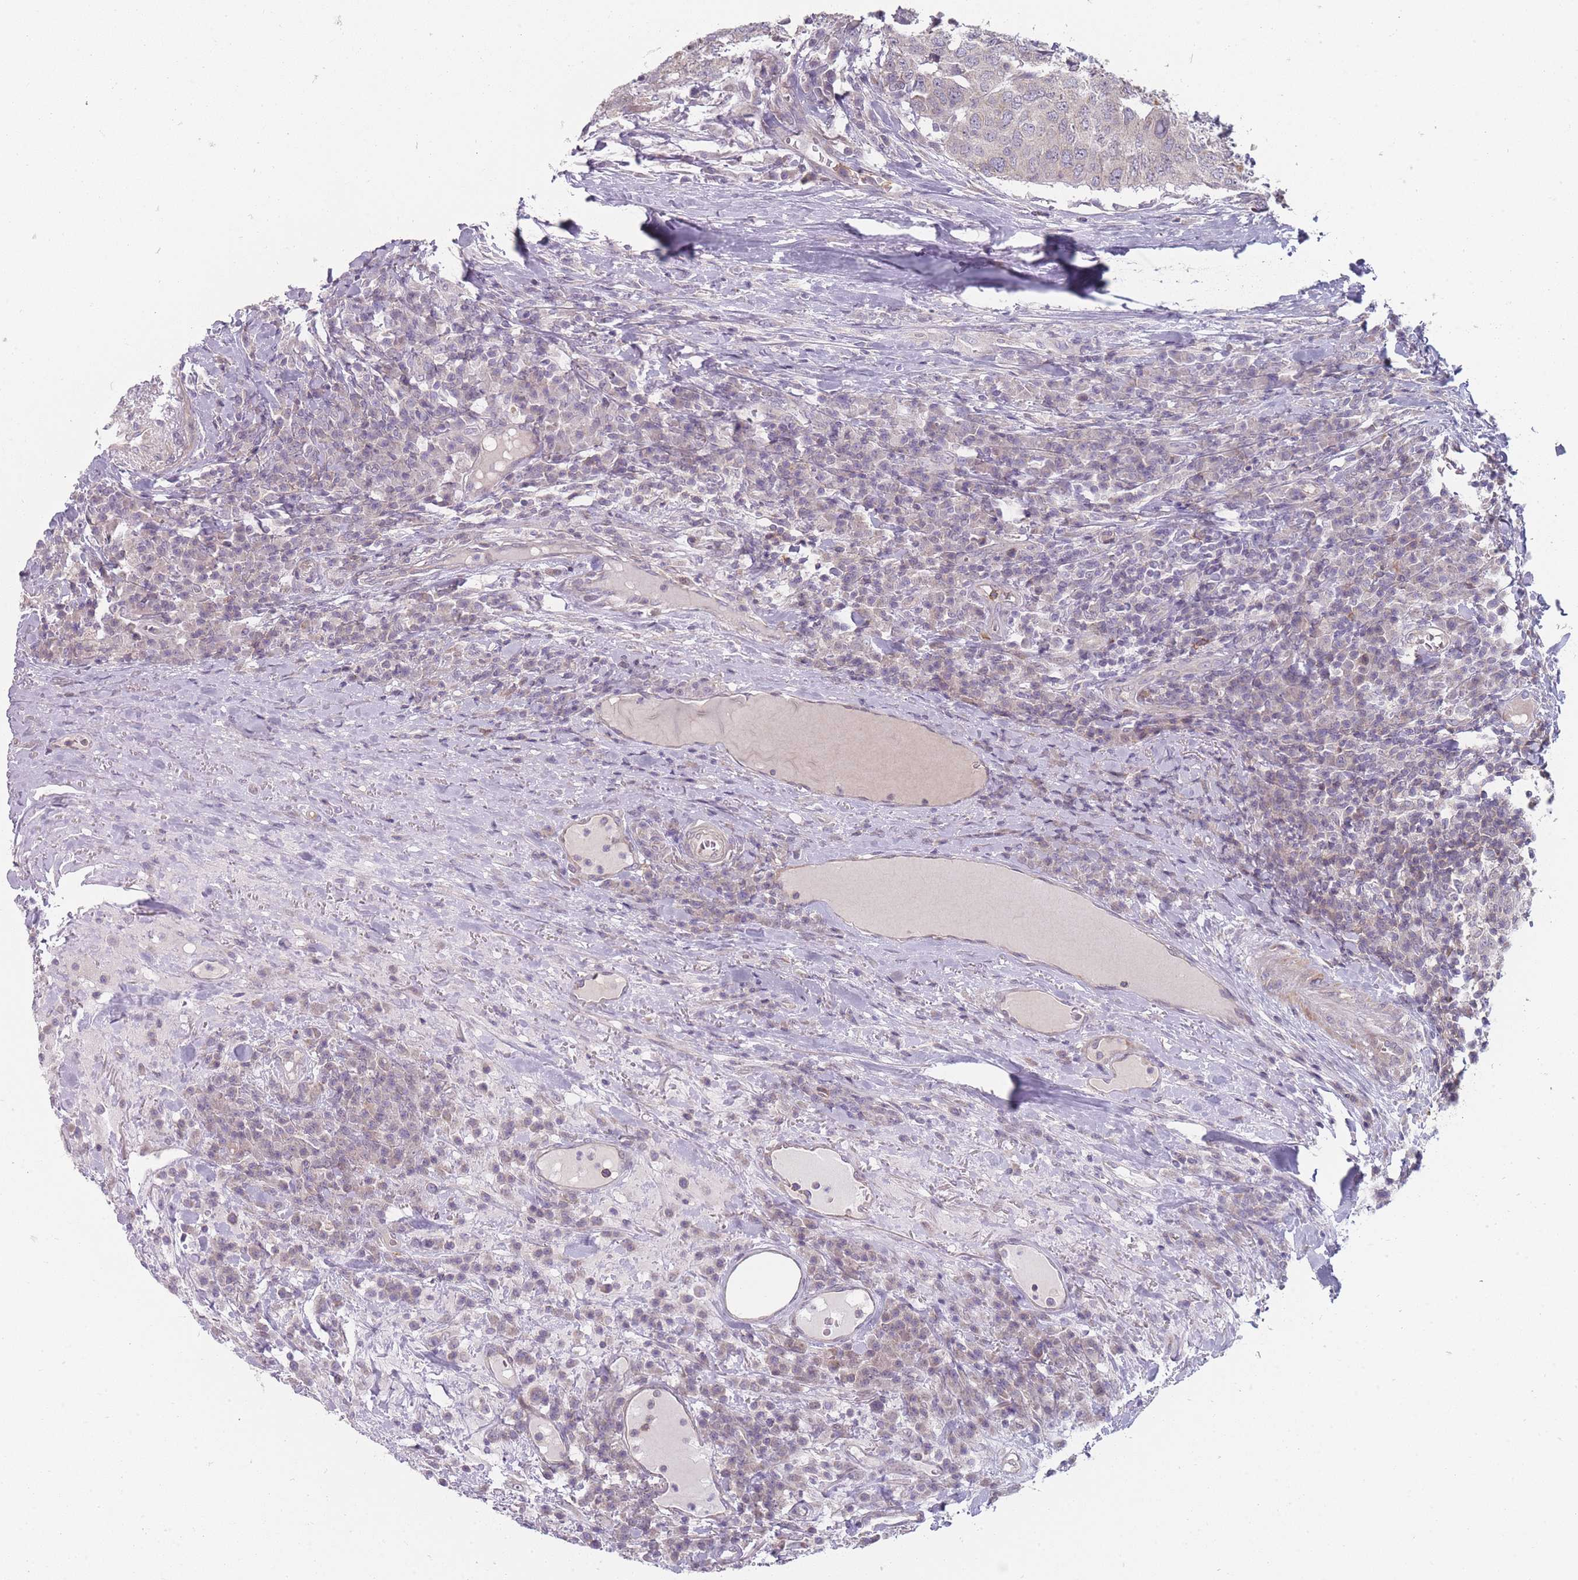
{"staining": {"intensity": "moderate", "quantity": ">75%", "location": "cytoplasmic/membranous"}, "tissue": "head and neck cancer", "cell_type": "Tumor cells", "image_type": "cancer", "snomed": [{"axis": "morphology", "description": "Squamous cell carcinoma, NOS"}, {"axis": "topography", "description": "Head-Neck"}], "caption": "Protein analysis of squamous cell carcinoma (head and neck) tissue exhibits moderate cytoplasmic/membranous staining in approximately >75% of tumor cells.", "gene": "PCDH12", "patient": {"sex": "male", "age": 66}}